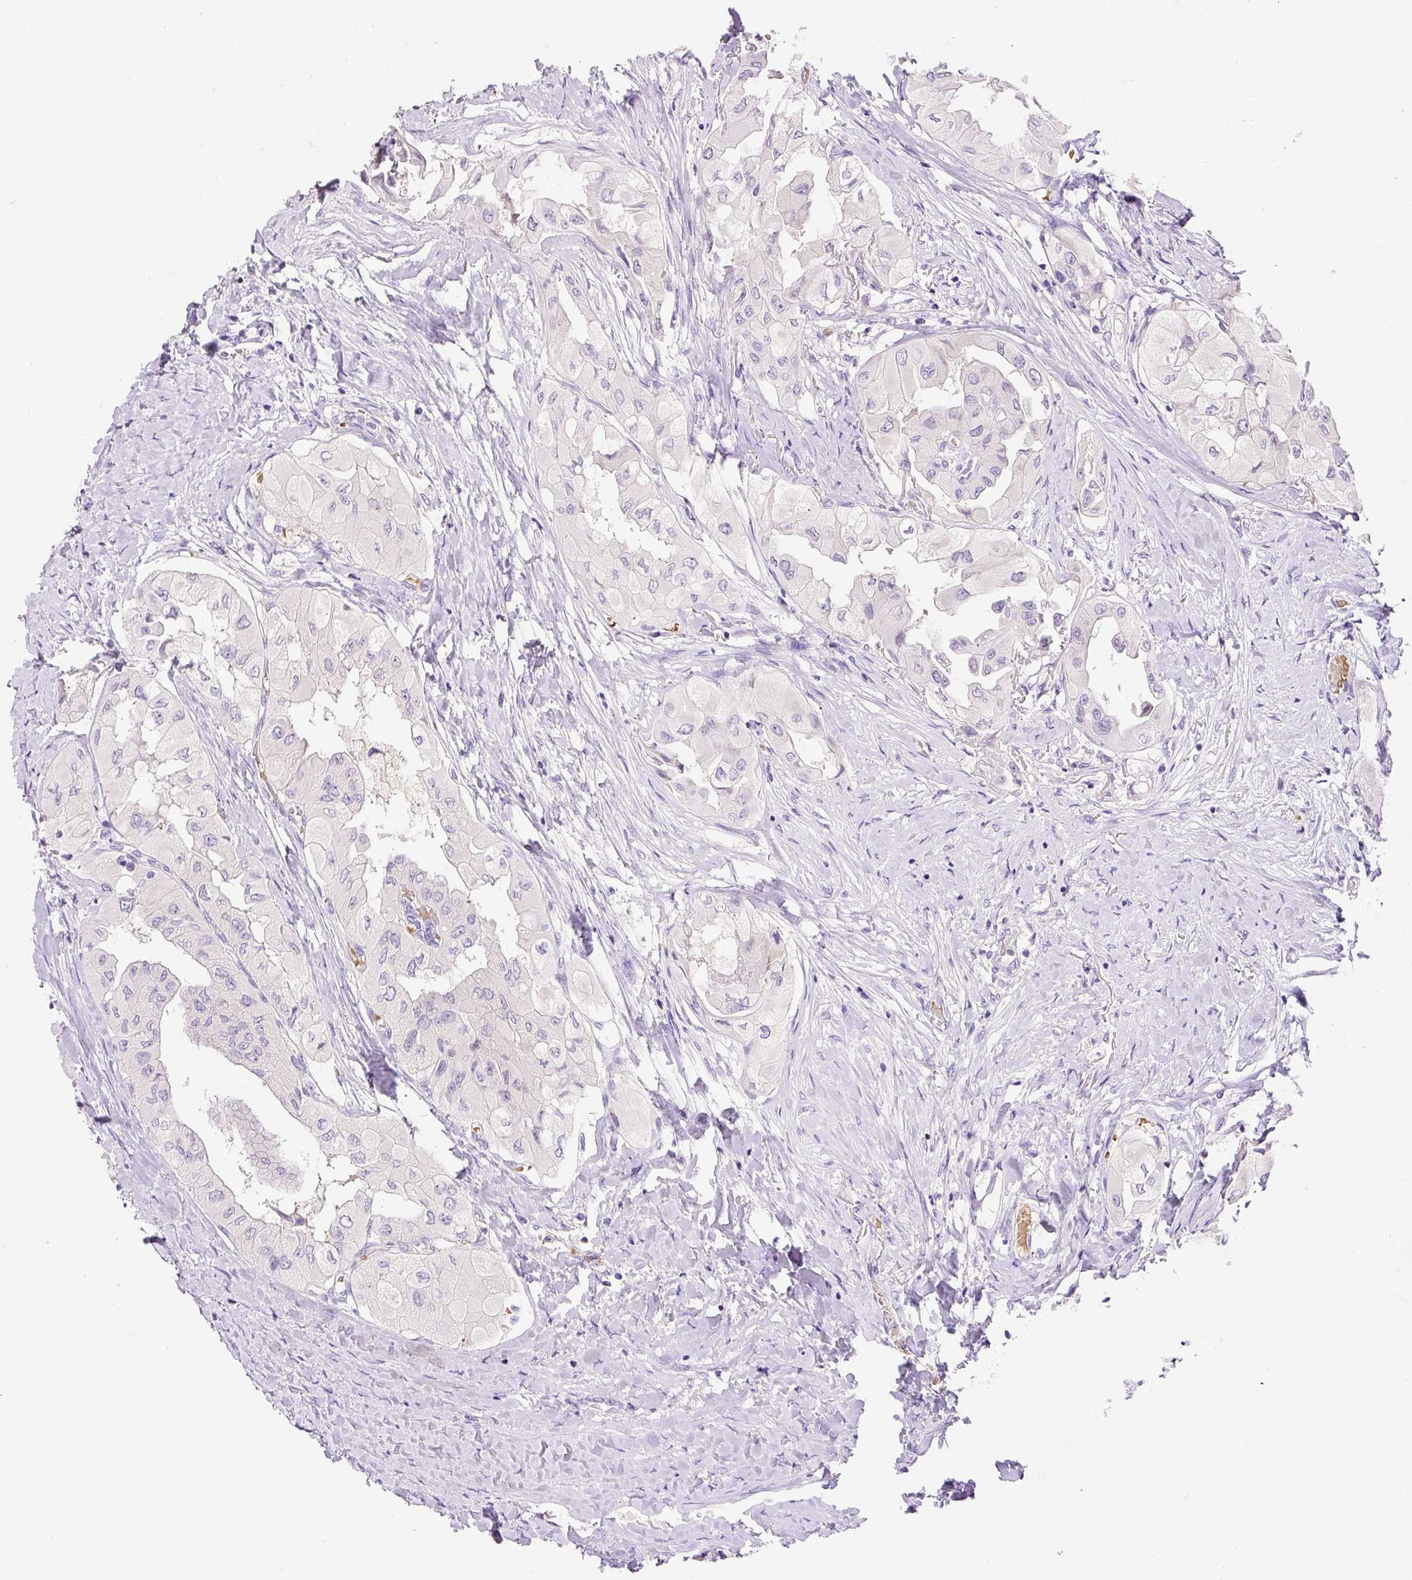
{"staining": {"intensity": "negative", "quantity": "none", "location": "none"}, "tissue": "thyroid cancer", "cell_type": "Tumor cells", "image_type": "cancer", "snomed": [{"axis": "morphology", "description": "Normal tissue, NOS"}, {"axis": "morphology", "description": "Papillary adenocarcinoma, NOS"}, {"axis": "topography", "description": "Thyroid gland"}], "caption": "Immunohistochemistry photomicrograph of neoplastic tissue: human thyroid papillary adenocarcinoma stained with DAB displays no significant protein positivity in tumor cells.", "gene": "LHFPL5", "patient": {"sex": "female", "age": 59}}